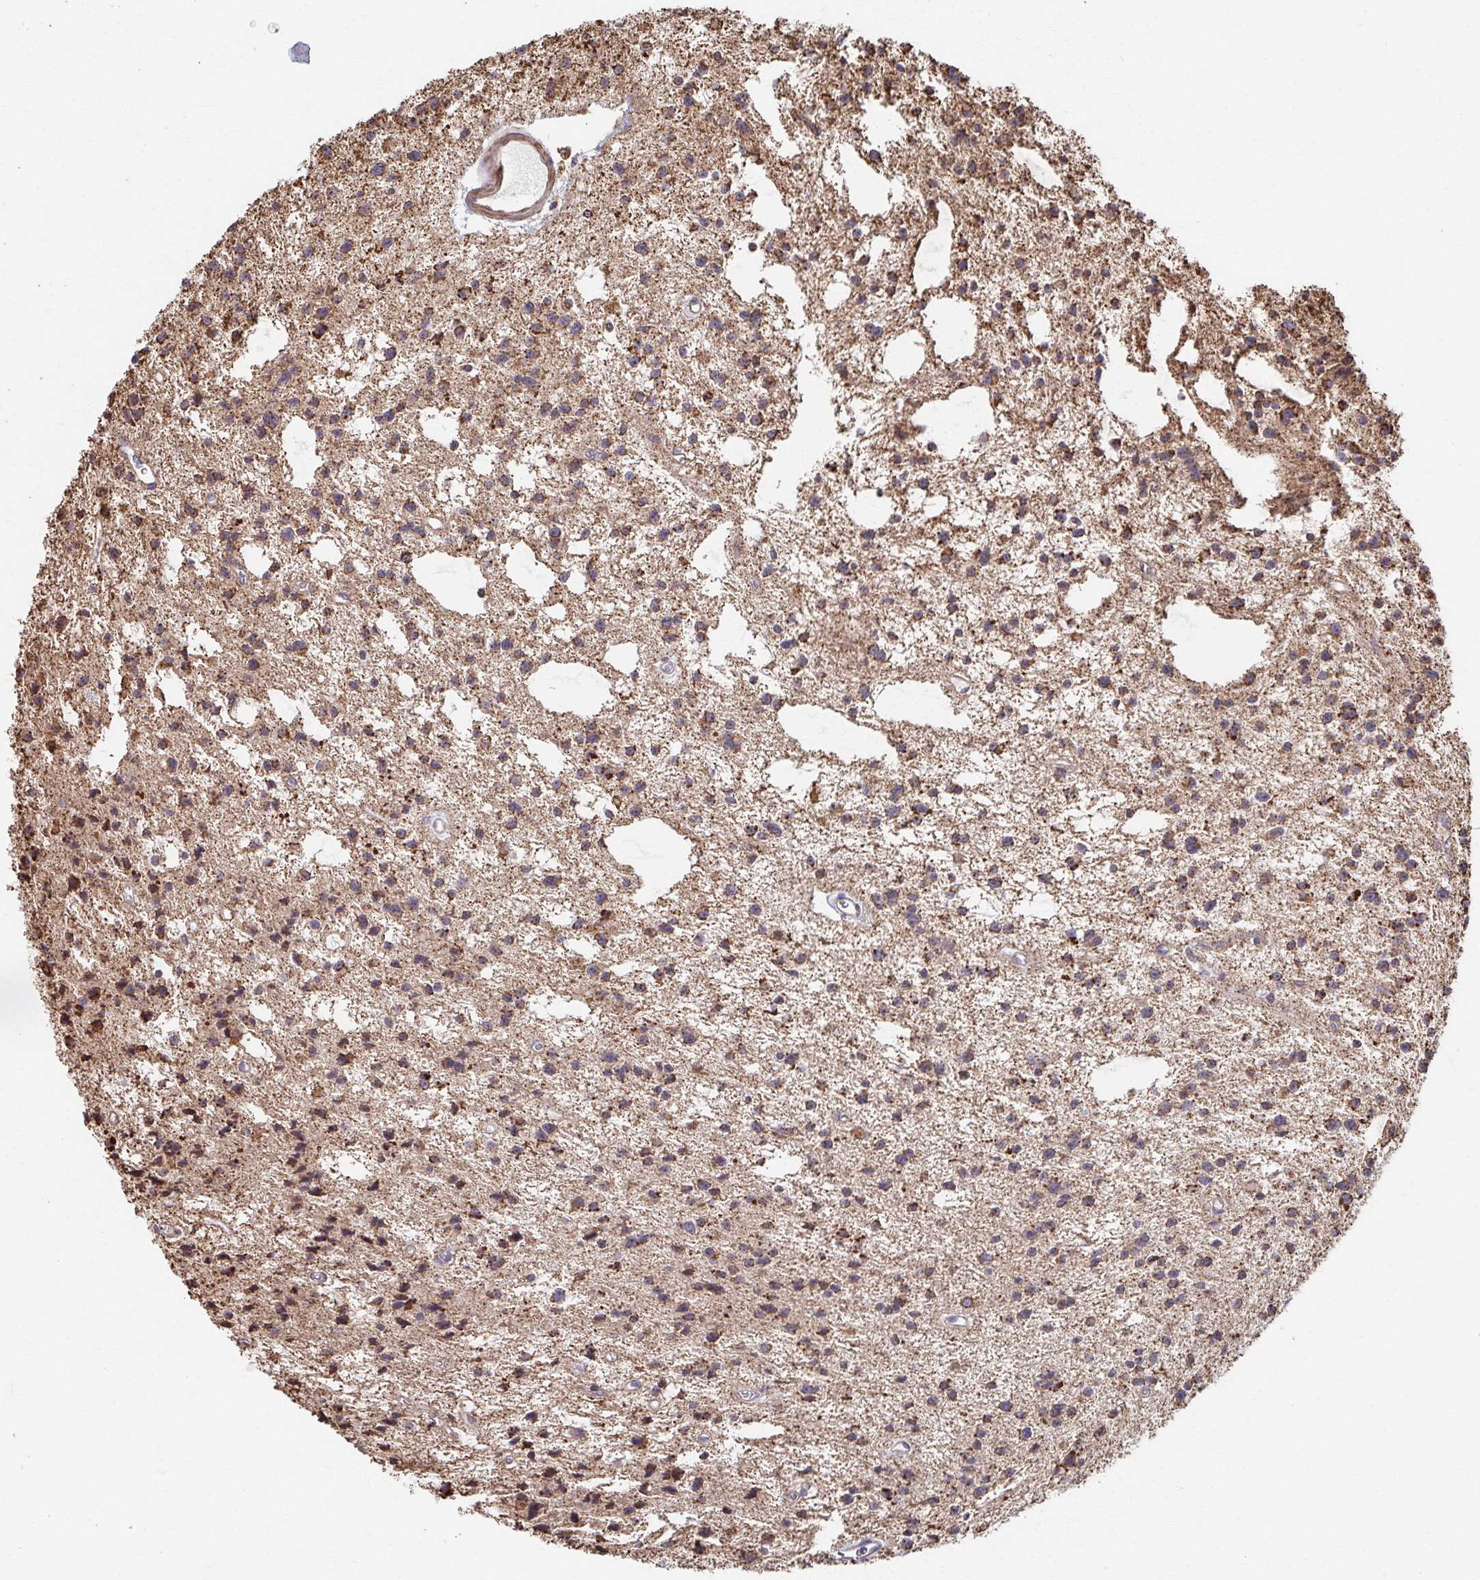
{"staining": {"intensity": "moderate", "quantity": "25%-75%", "location": "cytoplasmic/membranous"}, "tissue": "glioma", "cell_type": "Tumor cells", "image_type": "cancer", "snomed": [{"axis": "morphology", "description": "Glioma, malignant, Low grade"}, {"axis": "topography", "description": "Brain"}], "caption": "About 25%-75% of tumor cells in malignant glioma (low-grade) reveal moderate cytoplasmic/membranous protein positivity as visualized by brown immunohistochemical staining.", "gene": "KLHL34", "patient": {"sex": "male", "age": 43}}